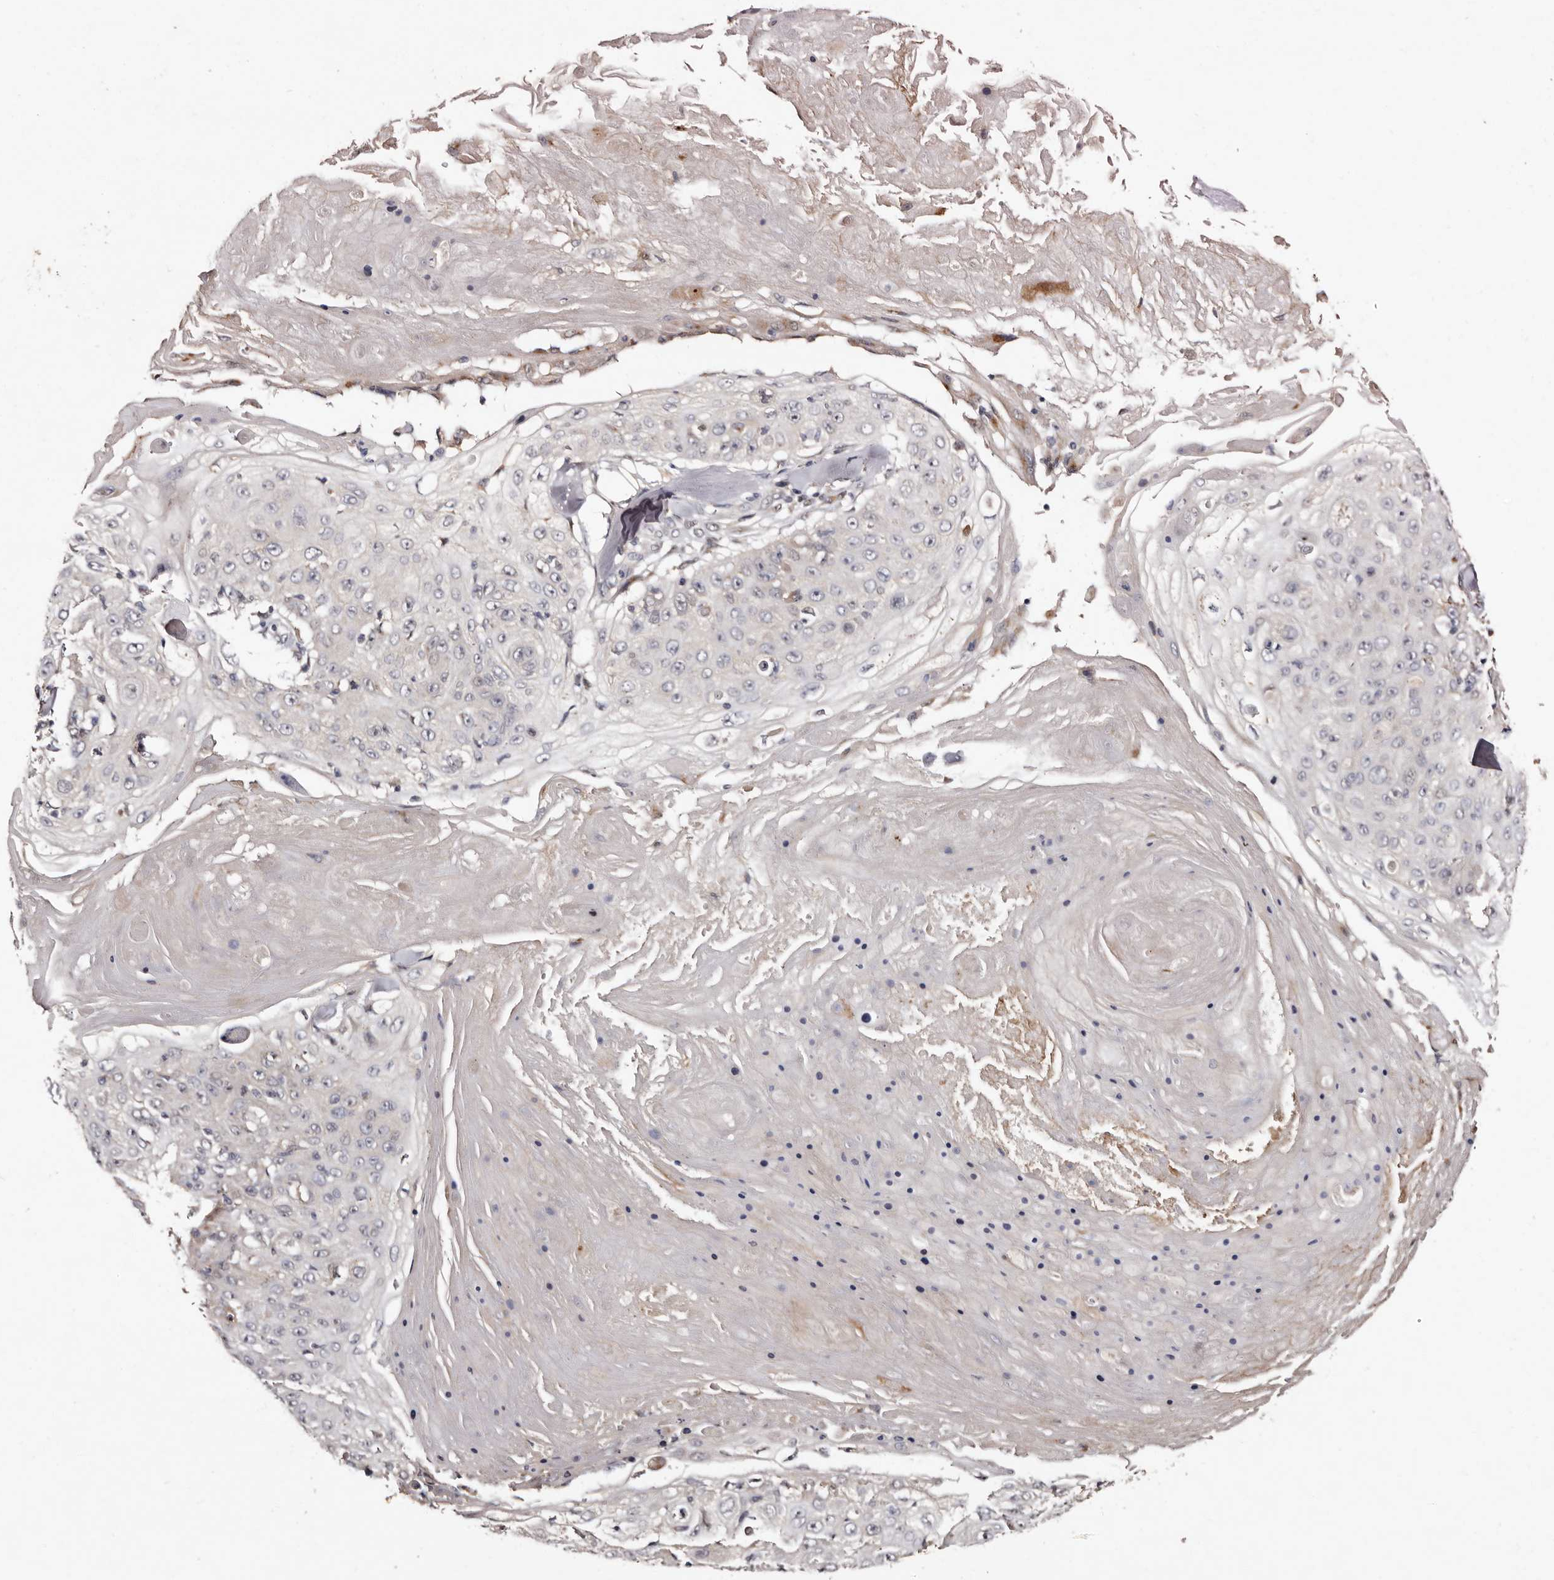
{"staining": {"intensity": "negative", "quantity": "none", "location": "none"}, "tissue": "skin cancer", "cell_type": "Tumor cells", "image_type": "cancer", "snomed": [{"axis": "morphology", "description": "Squamous cell carcinoma, NOS"}, {"axis": "topography", "description": "Skin"}], "caption": "Tumor cells show no significant positivity in skin cancer.", "gene": "FAM91A1", "patient": {"sex": "male", "age": 86}}